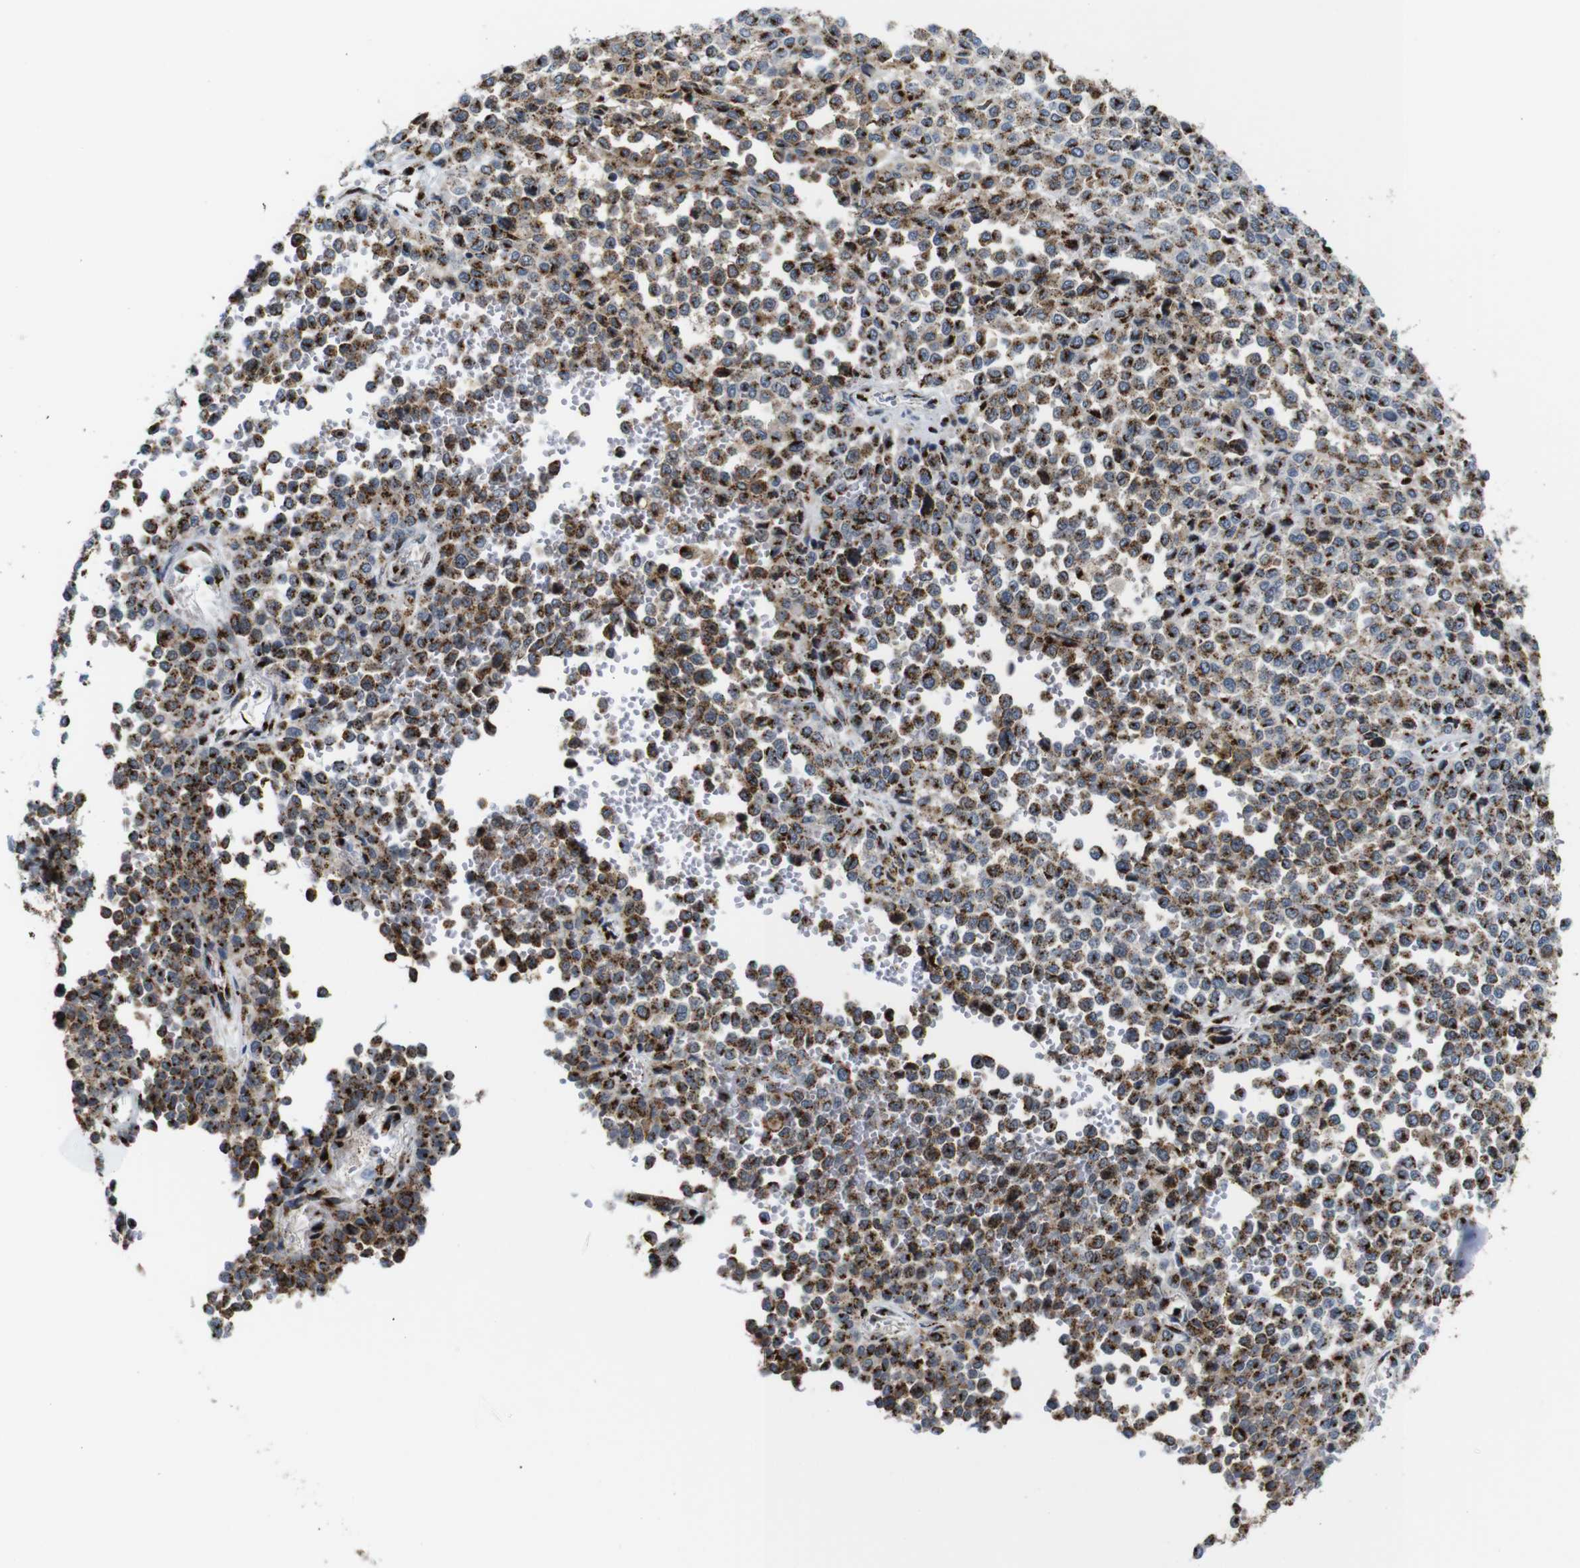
{"staining": {"intensity": "strong", "quantity": ">75%", "location": "cytoplasmic/membranous"}, "tissue": "melanoma", "cell_type": "Tumor cells", "image_type": "cancer", "snomed": [{"axis": "morphology", "description": "Malignant melanoma, Metastatic site"}, {"axis": "topography", "description": "Pancreas"}], "caption": "Melanoma stained for a protein (brown) exhibits strong cytoplasmic/membranous positive staining in approximately >75% of tumor cells.", "gene": "TGOLN2", "patient": {"sex": "female", "age": 30}}